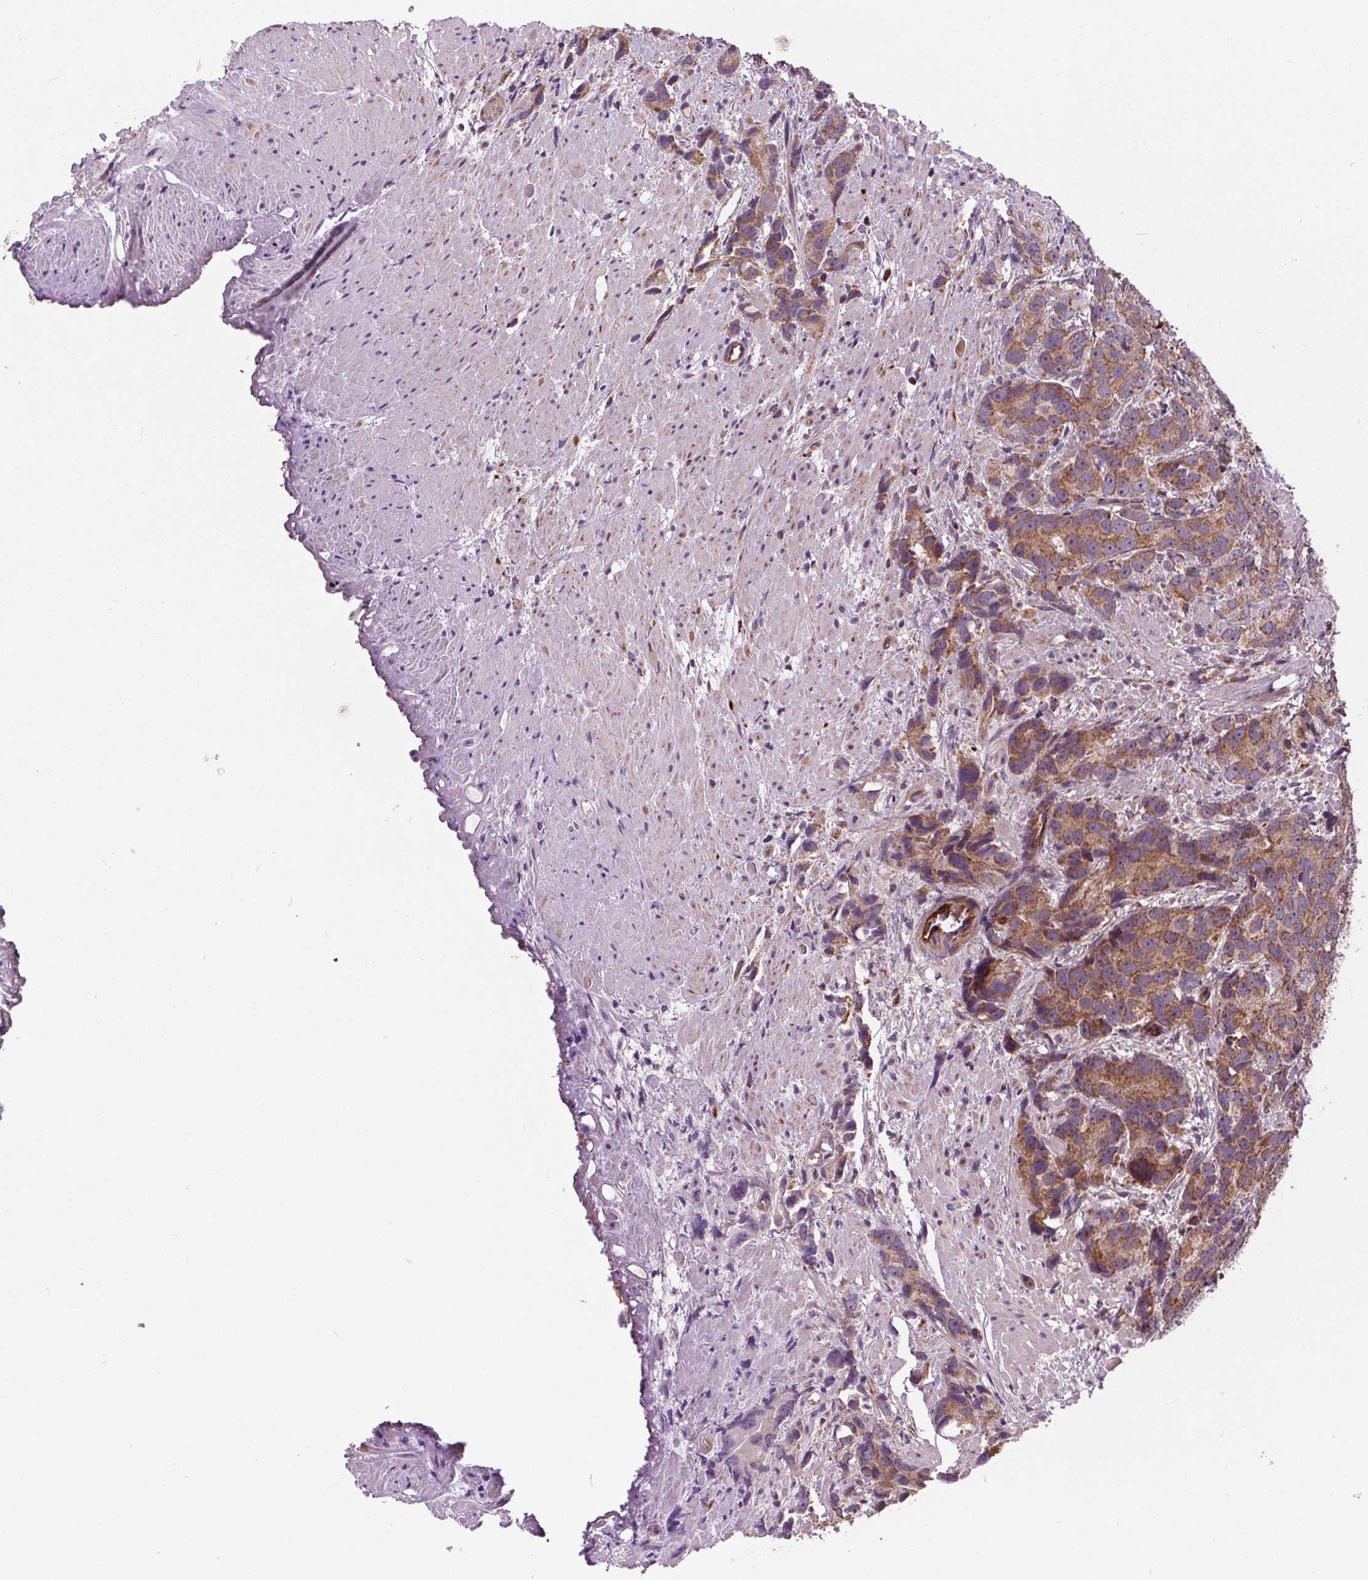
{"staining": {"intensity": "strong", "quantity": ">75%", "location": "cytoplasmic/membranous"}, "tissue": "prostate cancer", "cell_type": "Tumor cells", "image_type": "cancer", "snomed": [{"axis": "morphology", "description": "Adenocarcinoma, High grade"}, {"axis": "topography", "description": "Prostate"}], "caption": "Prostate high-grade adenocarcinoma was stained to show a protein in brown. There is high levels of strong cytoplasmic/membranous positivity in approximately >75% of tumor cells.", "gene": "GOLT1B", "patient": {"sex": "male", "age": 90}}